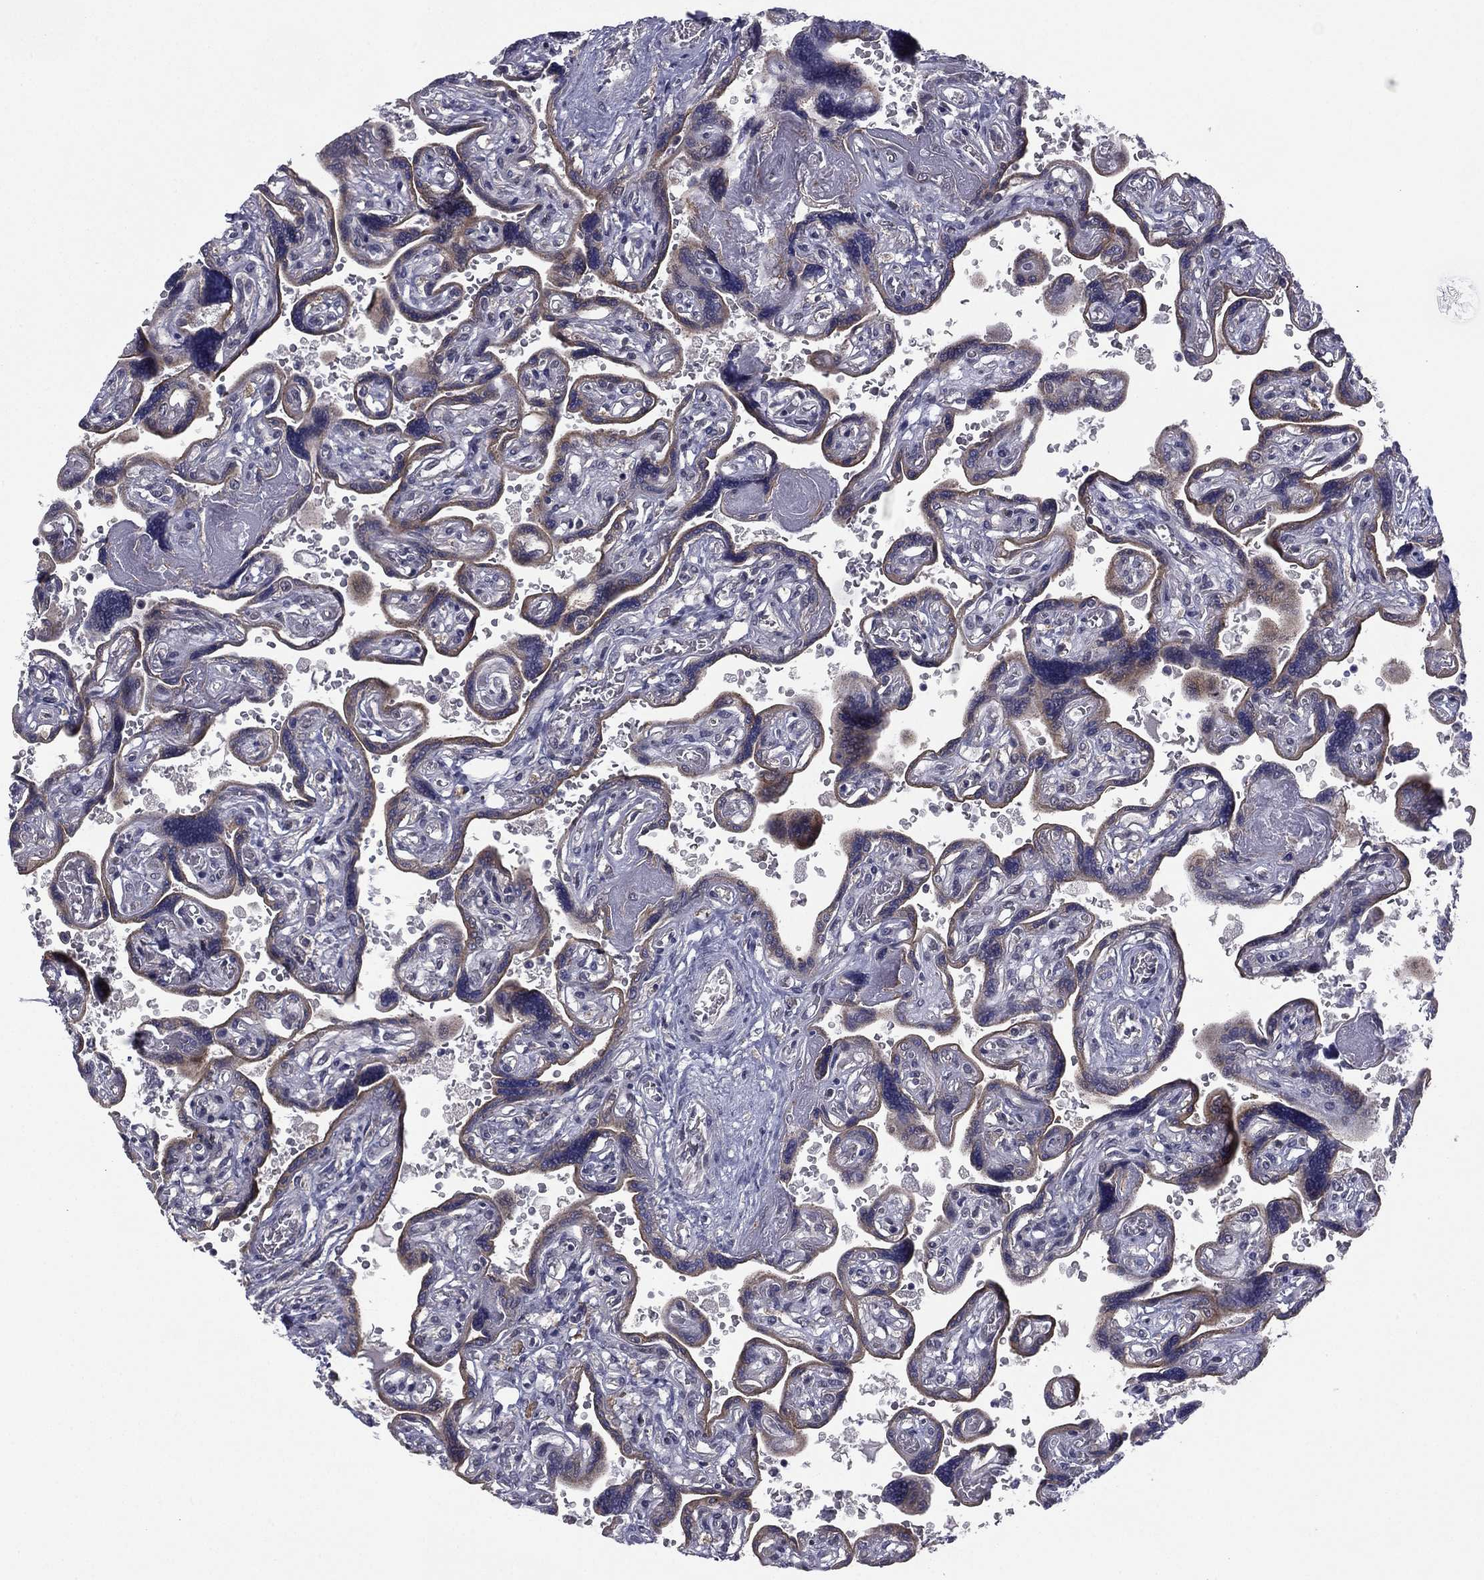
{"staining": {"intensity": "moderate", "quantity": "<25%", "location": "cytoplasmic/membranous"}, "tissue": "placenta", "cell_type": "Trophoblastic cells", "image_type": "normal", "snomed": [{"axis": "morphology", "description": "Normal tissue, NOS"}, {"axis": "topography", "description": "Placenta"}], "caption": "IHC (DAB (3,3'-diaminobenzidine)) staining of unremarkable placenta displays moderate cytoplasmic/membranous protein expression in about <25% of trophoblastic cells.", "gene": "ACTRT2", "patient": {"sex": "female", "age": 32}}